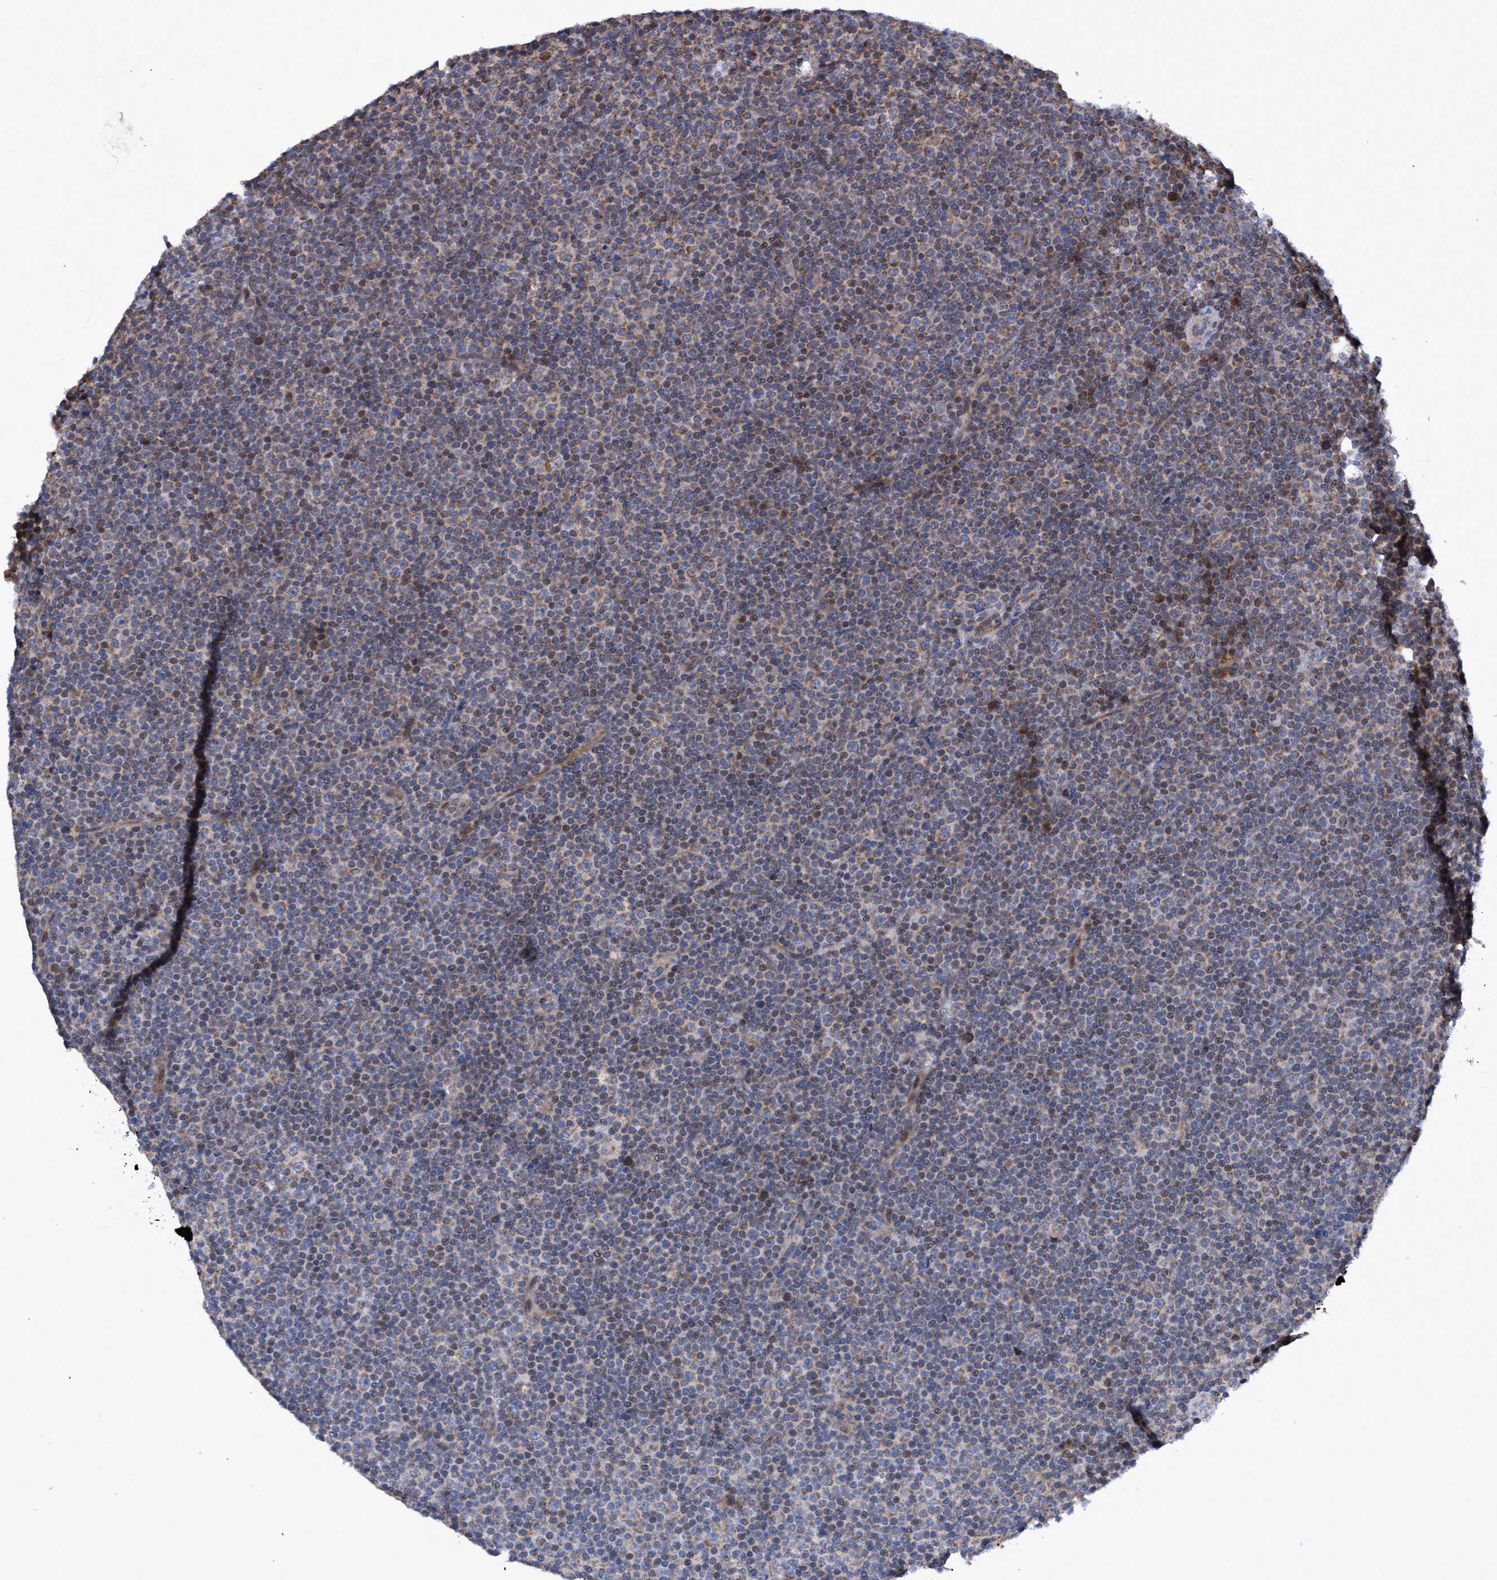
{"staining": {"intensity": "weak", "quantity": "25%-75%", "location": "cytoplasmic/membranous"}, "tissue": "lymphoma", "cell_type": "Tumor cells", "image_type": "cancer", "snomed": [{"axis": "morphology", "description": "Malignant lymphoma, non-Hodgkin's type, Low grade"}, {"axis": "topography", "description": "Lymph node"}], "caption": "About 25%-75% of tumor cells in human lymphoma exhibit weak cytoplasmic/membranous protein staining as visualized by brown immunohistochemical staining.", "gene": "NAT16", "patient": {"sex": "female", "age": 67}}